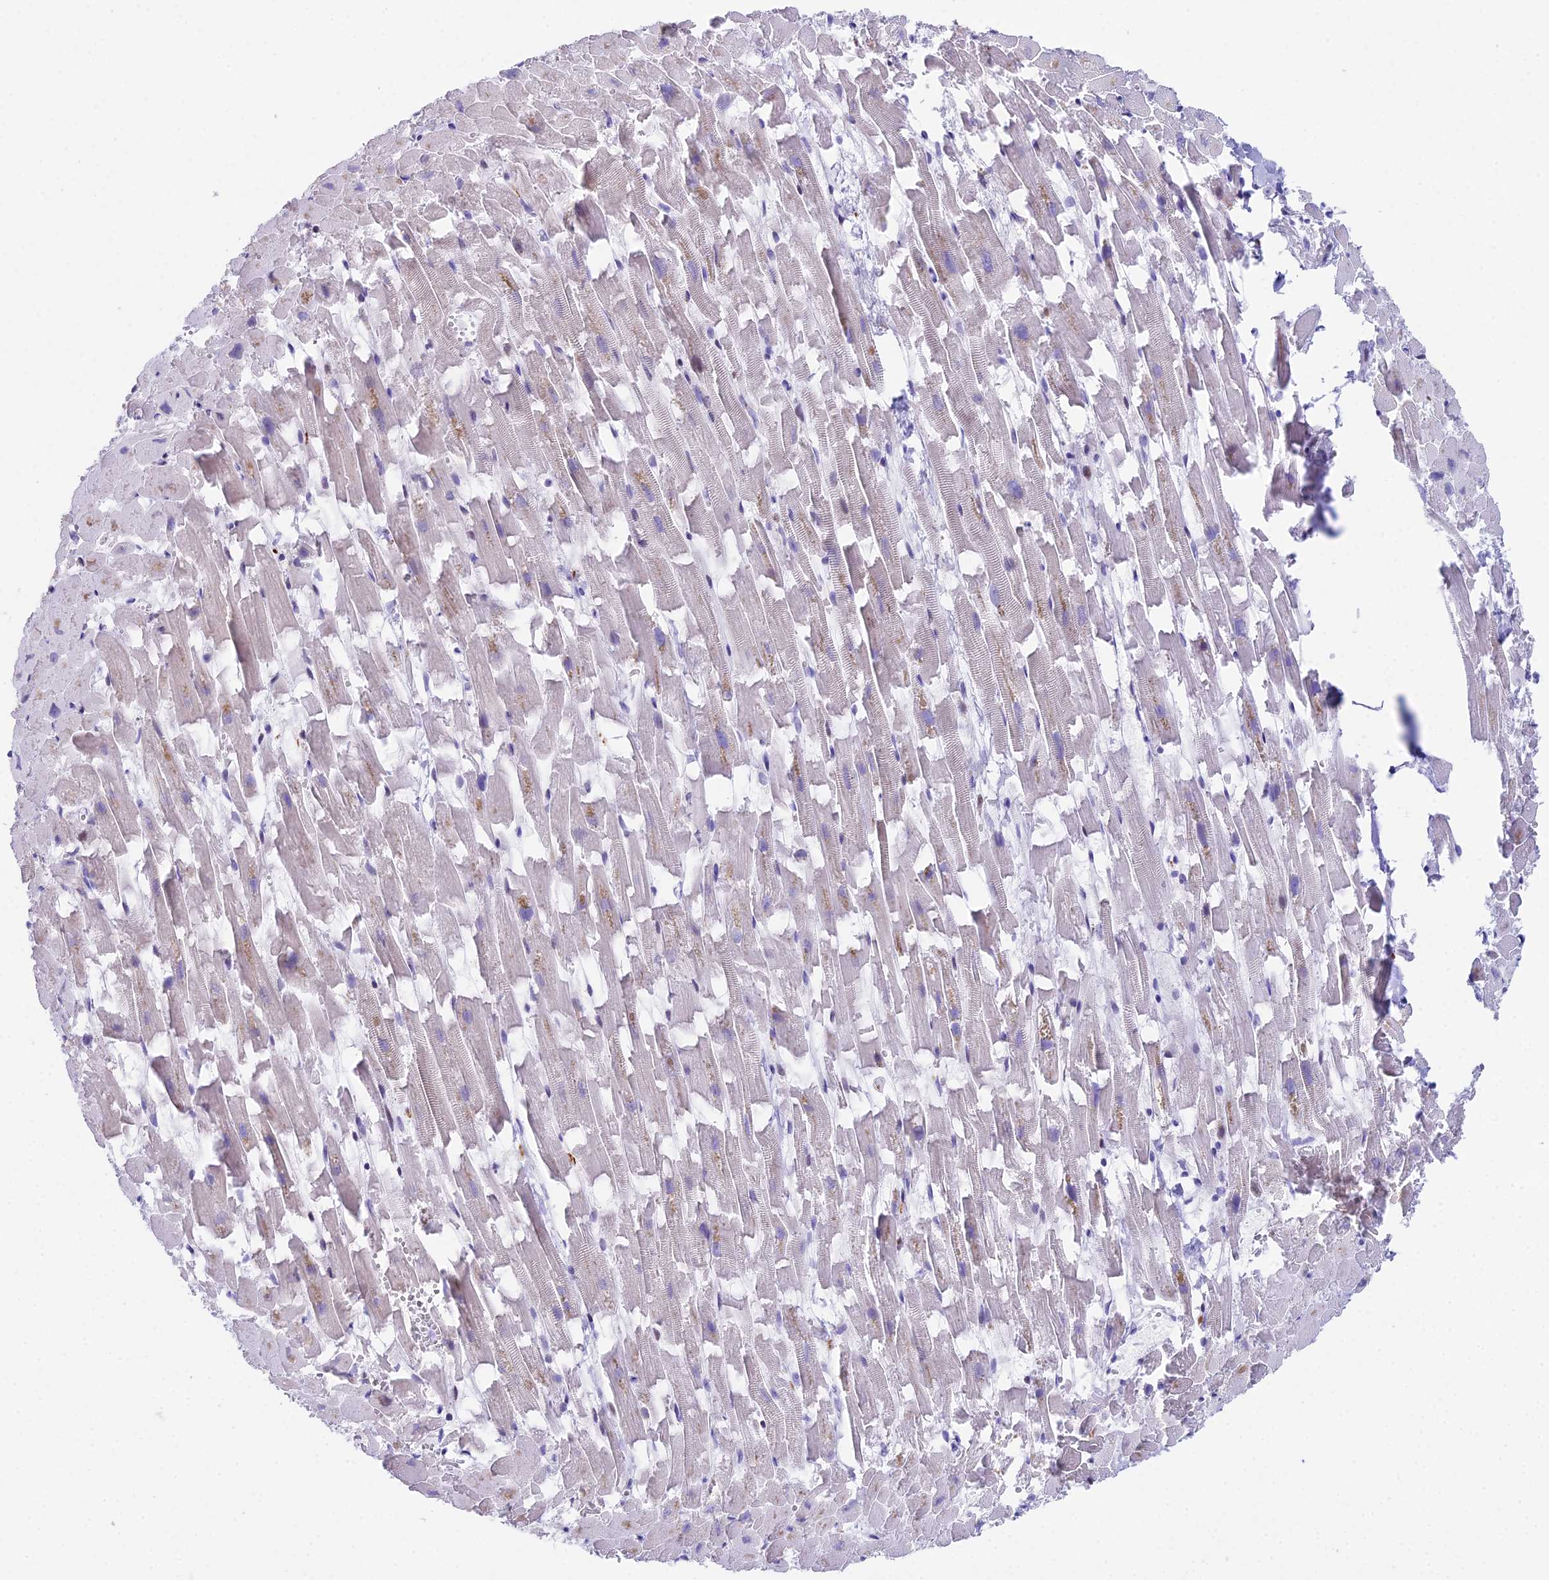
{"staining": {"intensity": "weak", "quantity": "<25%", "location": "cytoplasmic/membranous"}, "tissue": "heart muscle", "cell_type": "Cardiomyocytes", "image_type": "normal", "snomed": [{"axis": "morphology", "description": "Normal tissue, NOS"}, {"axis": "topography", "description": "Heart"}], "caption": "IHC micrograph of benign human heart muscle stained for a protein (brown), which exhibits no staining in cardiomyocytes.", "gene": "CC2D2A", "patient": {"sex": "female", "age": 64}}